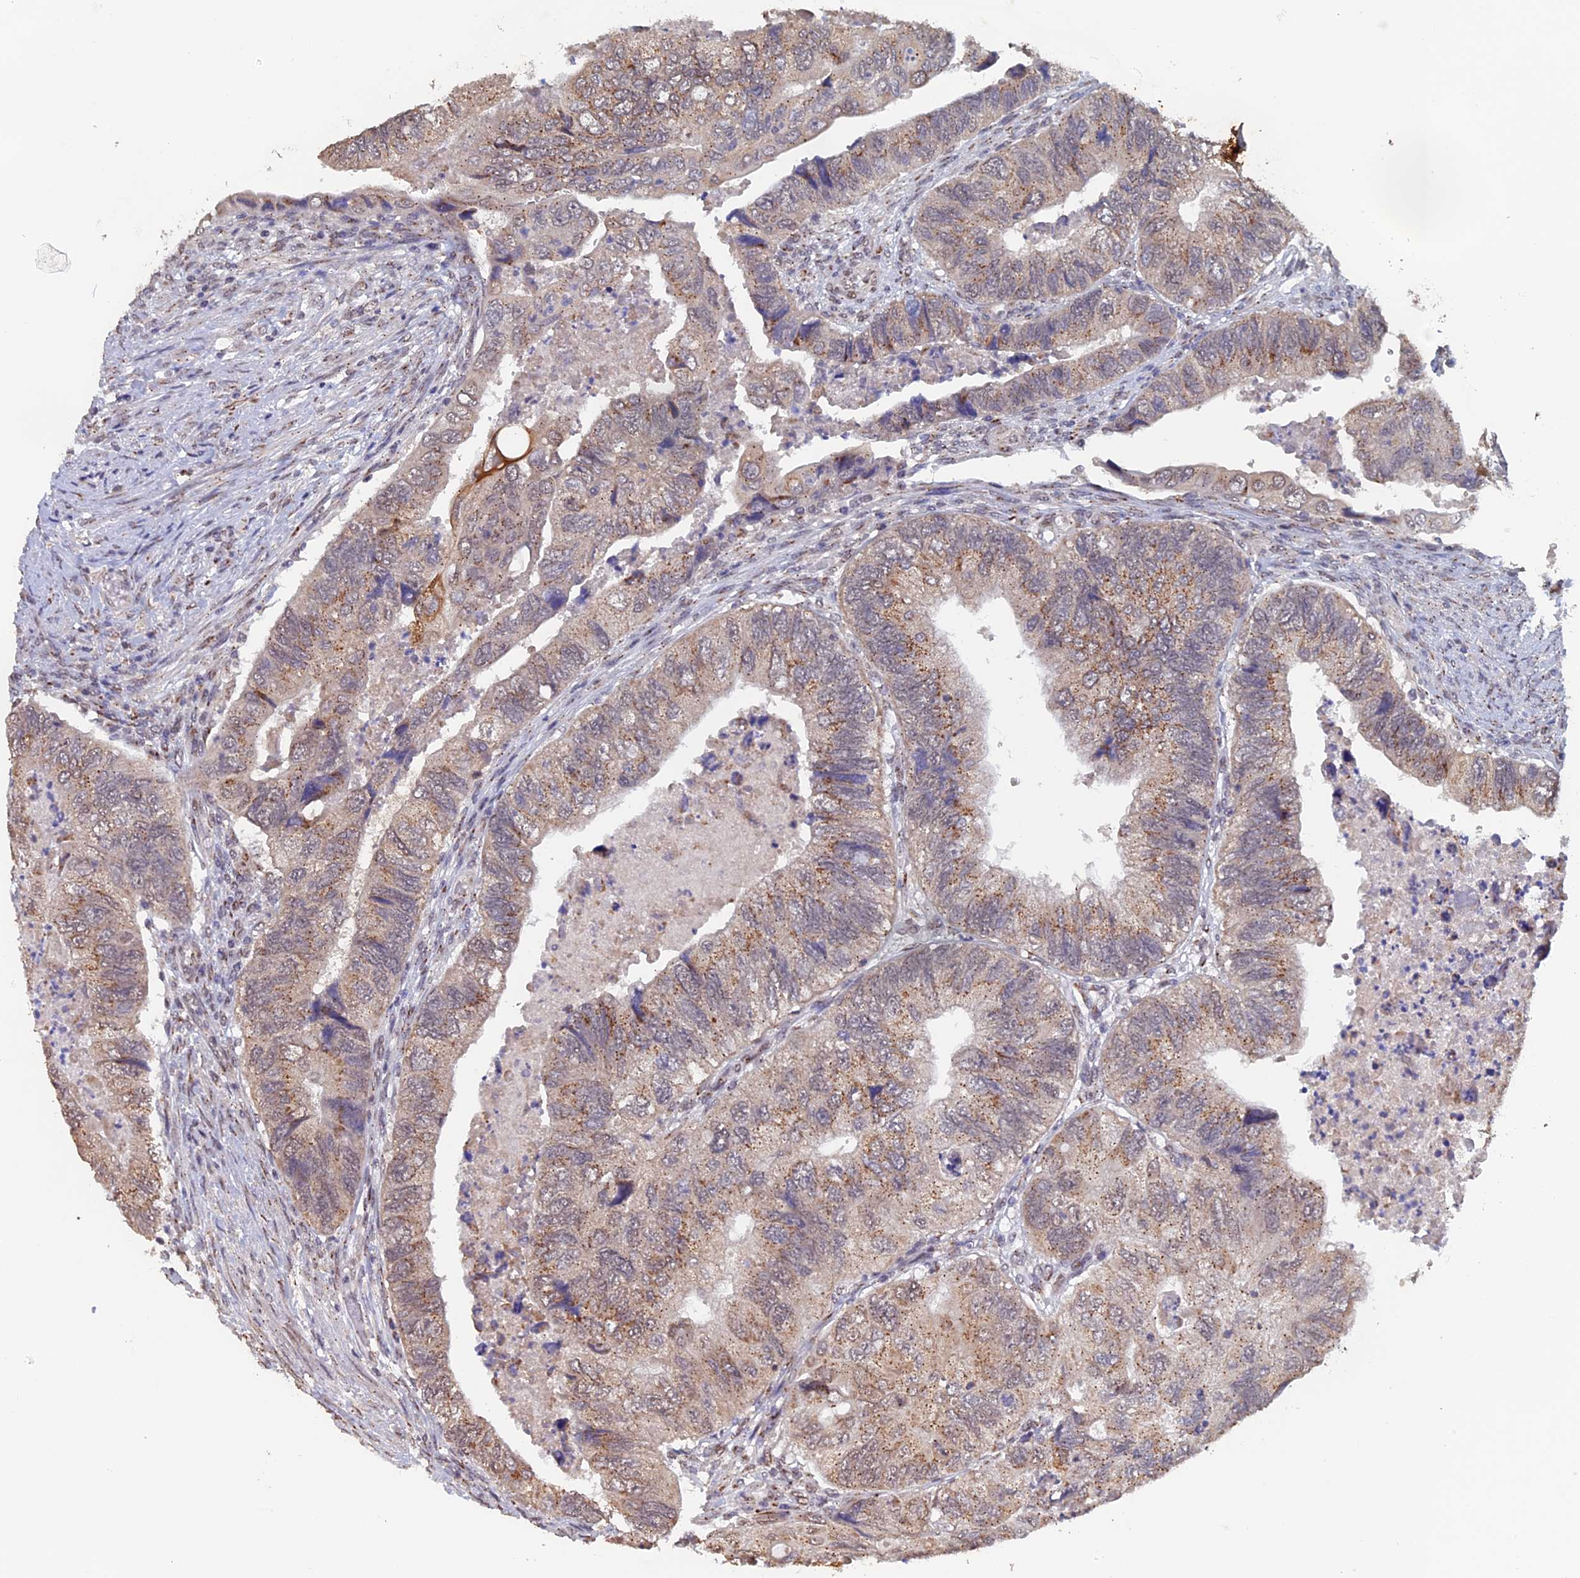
{"staining": {"intensity": "moderate", "quantity": ">75%", "location": "cytoplasmic/membranous"}, "tissue": "colorectal cancer", "cell_type": "Tumor cells", "image_type": "cancer", "snomed": [{"axis": "morphology", "description": "Adenocarcinoma, NOS"}, {"axis": "topography", "description": "Rectum"}], "caption": "Protein staining reveals moderate cytoplasmic/membranous positivity in about >75% of tumor cells in colorectal cancer (adenocarcinoma). The staining was performed using DAB to visualize the protein expression in brown, while the nuclei were stained in blue with hematoxylin (Magnification: 20x).", "gene": "PIGQ", "patient": {"sex": "male", "age": 63}}